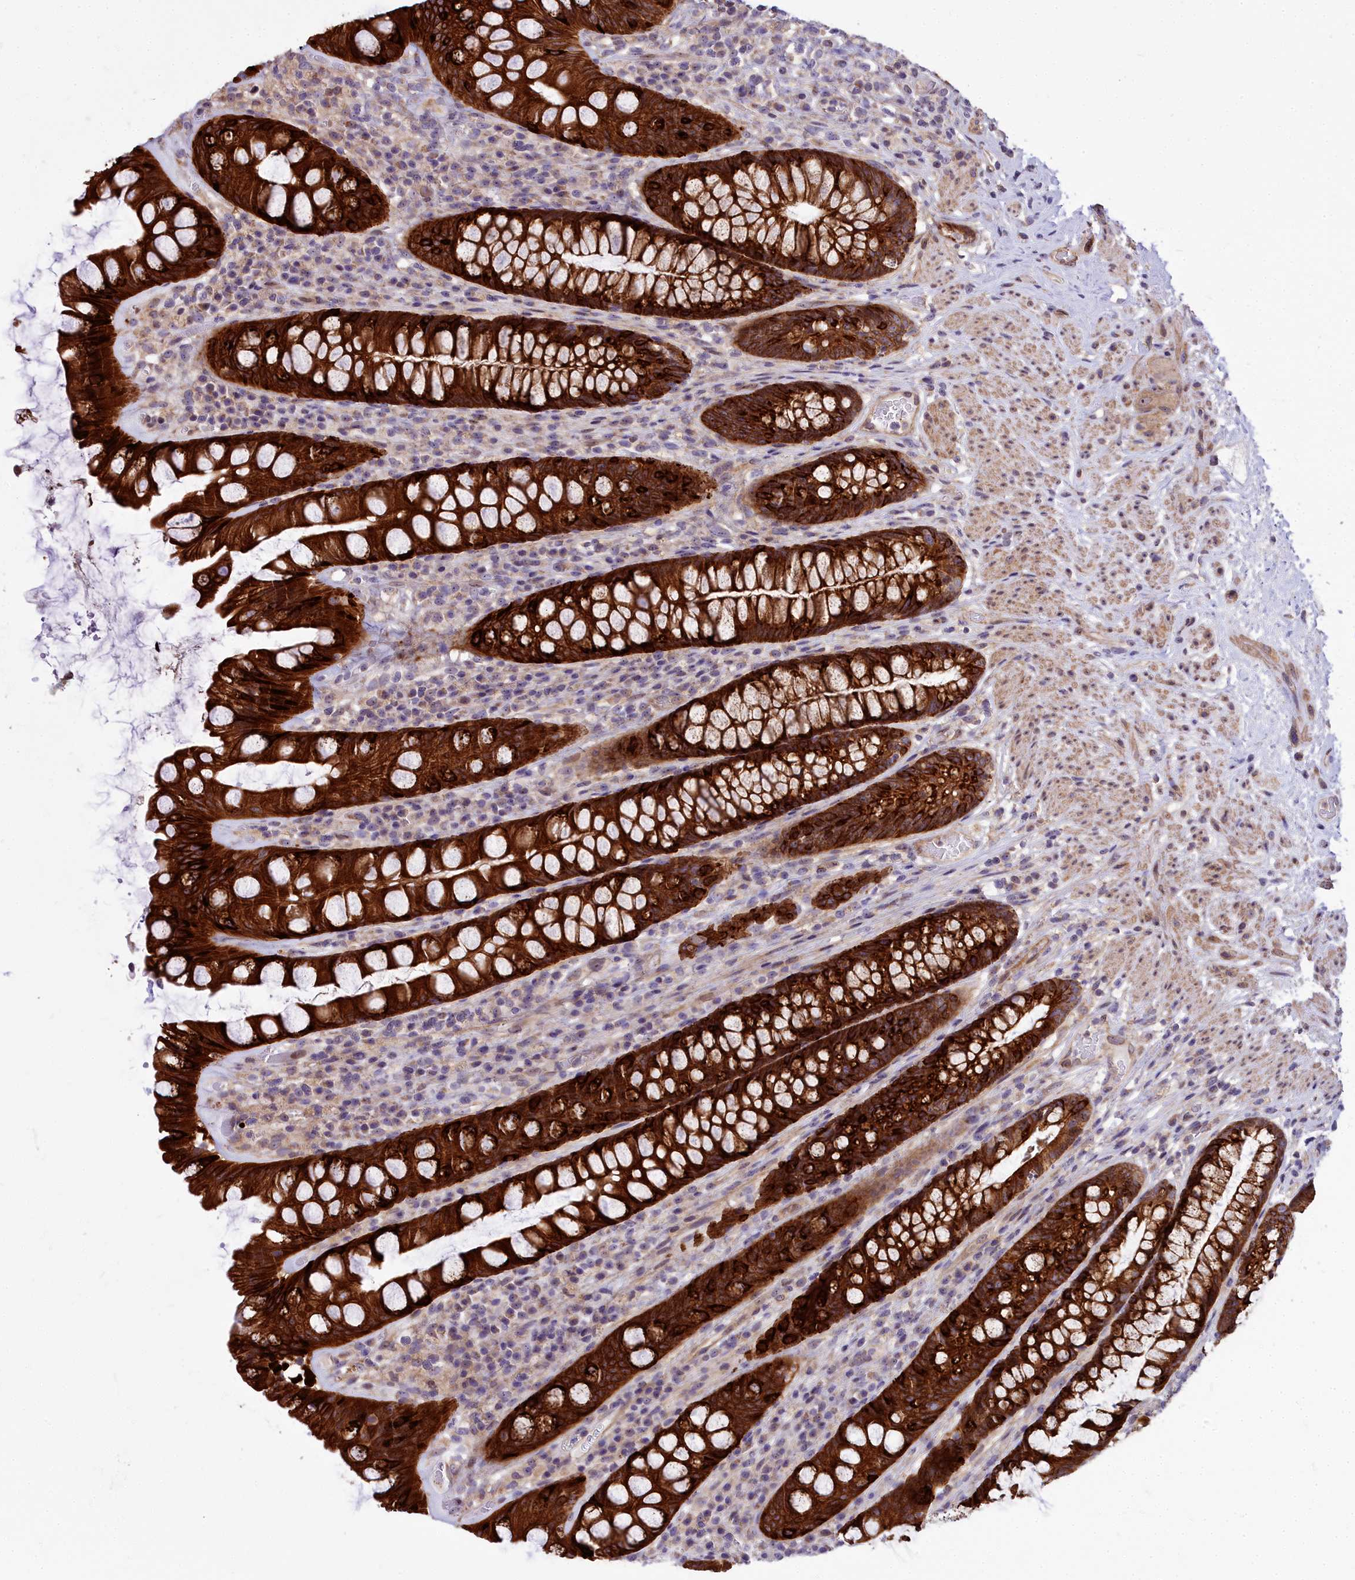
{"staining": {"intensity": "strong", "quantity": ">75%", "location": "cytoplasmic/membranous"}, "tissue": "rectum", "cell_type": "Glandular cells", "image_type": "normal", "snomed": [{"axis": "morphology", "description": "Normal tissue, NOS"}, {"axis": "topography", "description": "Rectum"}], "caption": "Protein analysis of unremarkable rectum exhibits strong cytoplasmic/membranous expression in approximately >75% of glandular cells.", "gene": "ABCB8", "patient": {"sex": "male", "age": 74}}